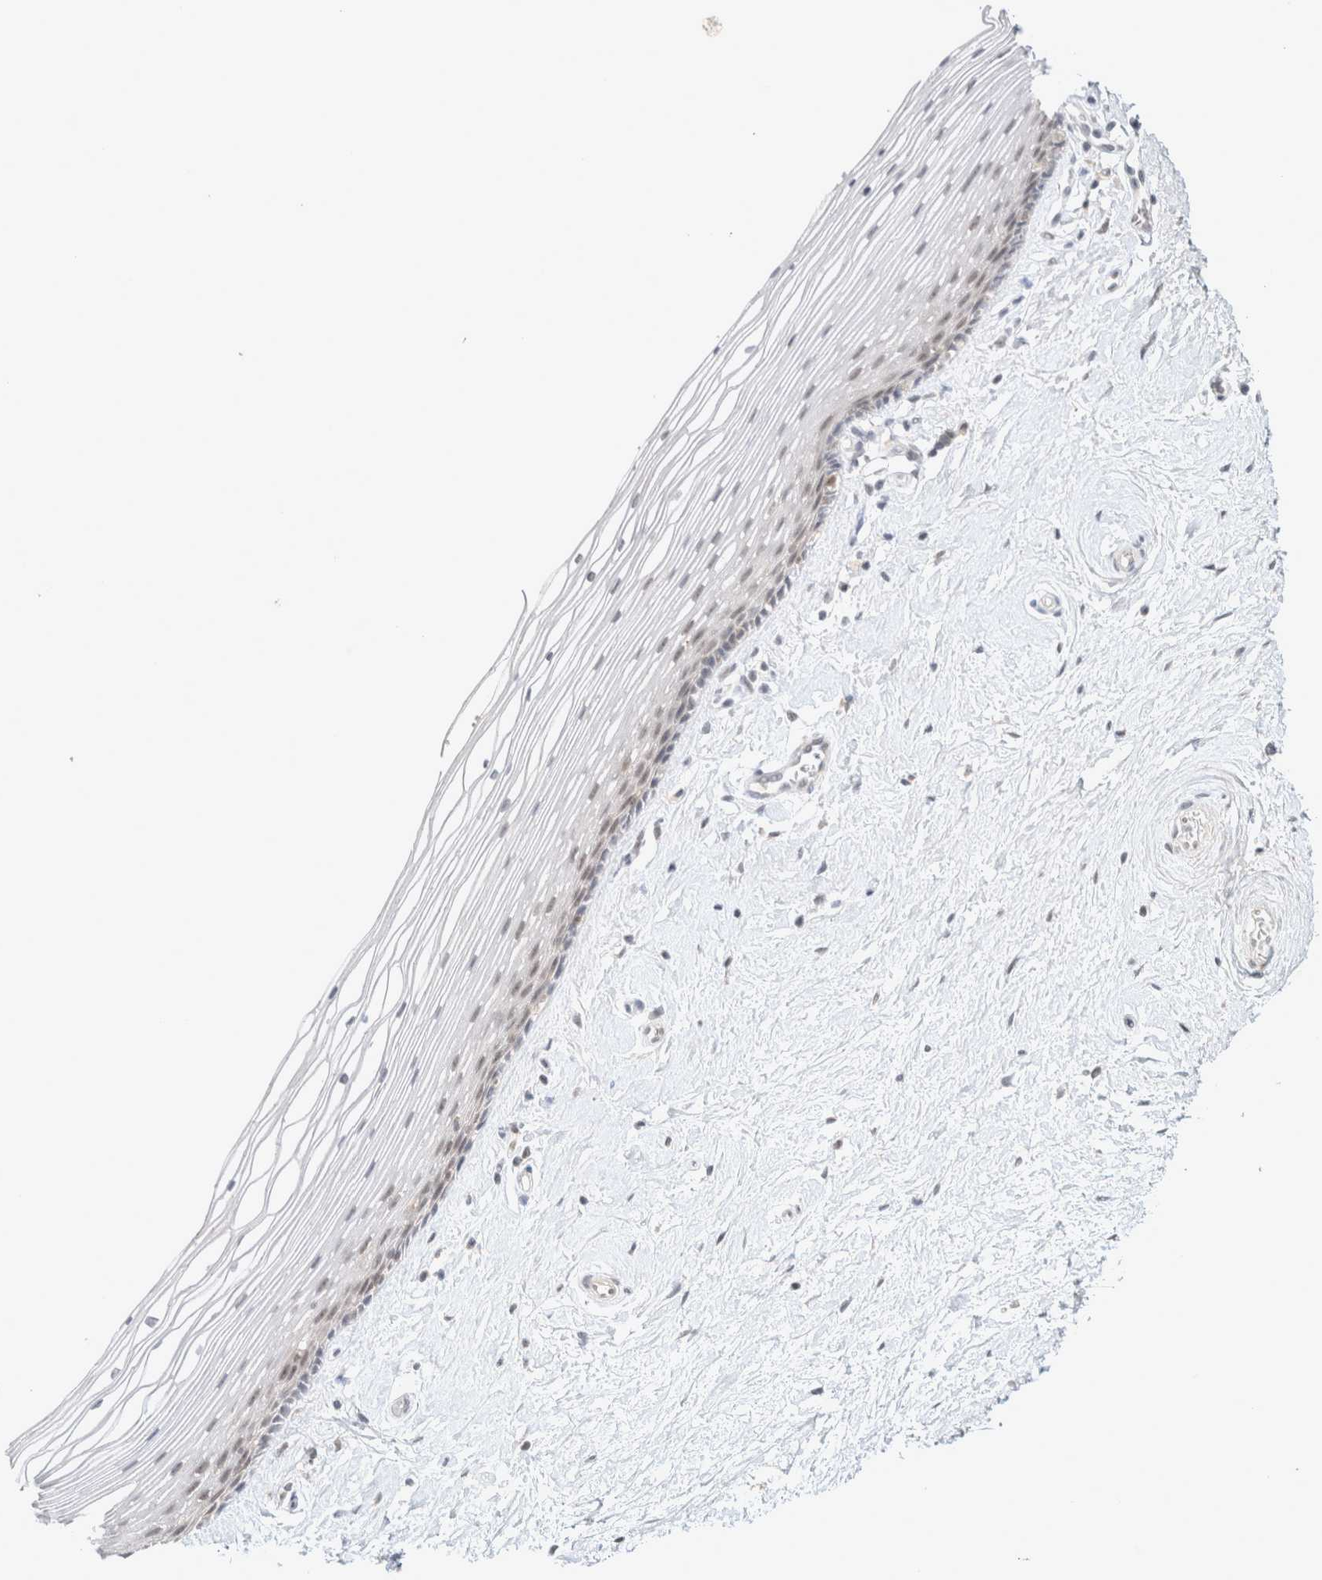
{"staining": {"intensity": "negative", "quantity": "none", "location": "none"}, "tissue": "vagina", "cell_type": "Squamous epithelial cells", "image_type": "normal", "snomed": [{"axis": "morphology", "description": "Normal tissue, NOS"}, {"axis": "topography", "description": "Vagina"}], "caption": "IHC of benign vagina displays no expression in squamous epithelial cells. (DAB immunohistochemistry with hematoxylin counter stain).", "gene": "FBXO42", "patient": {"sex": "female", "age": 46}}